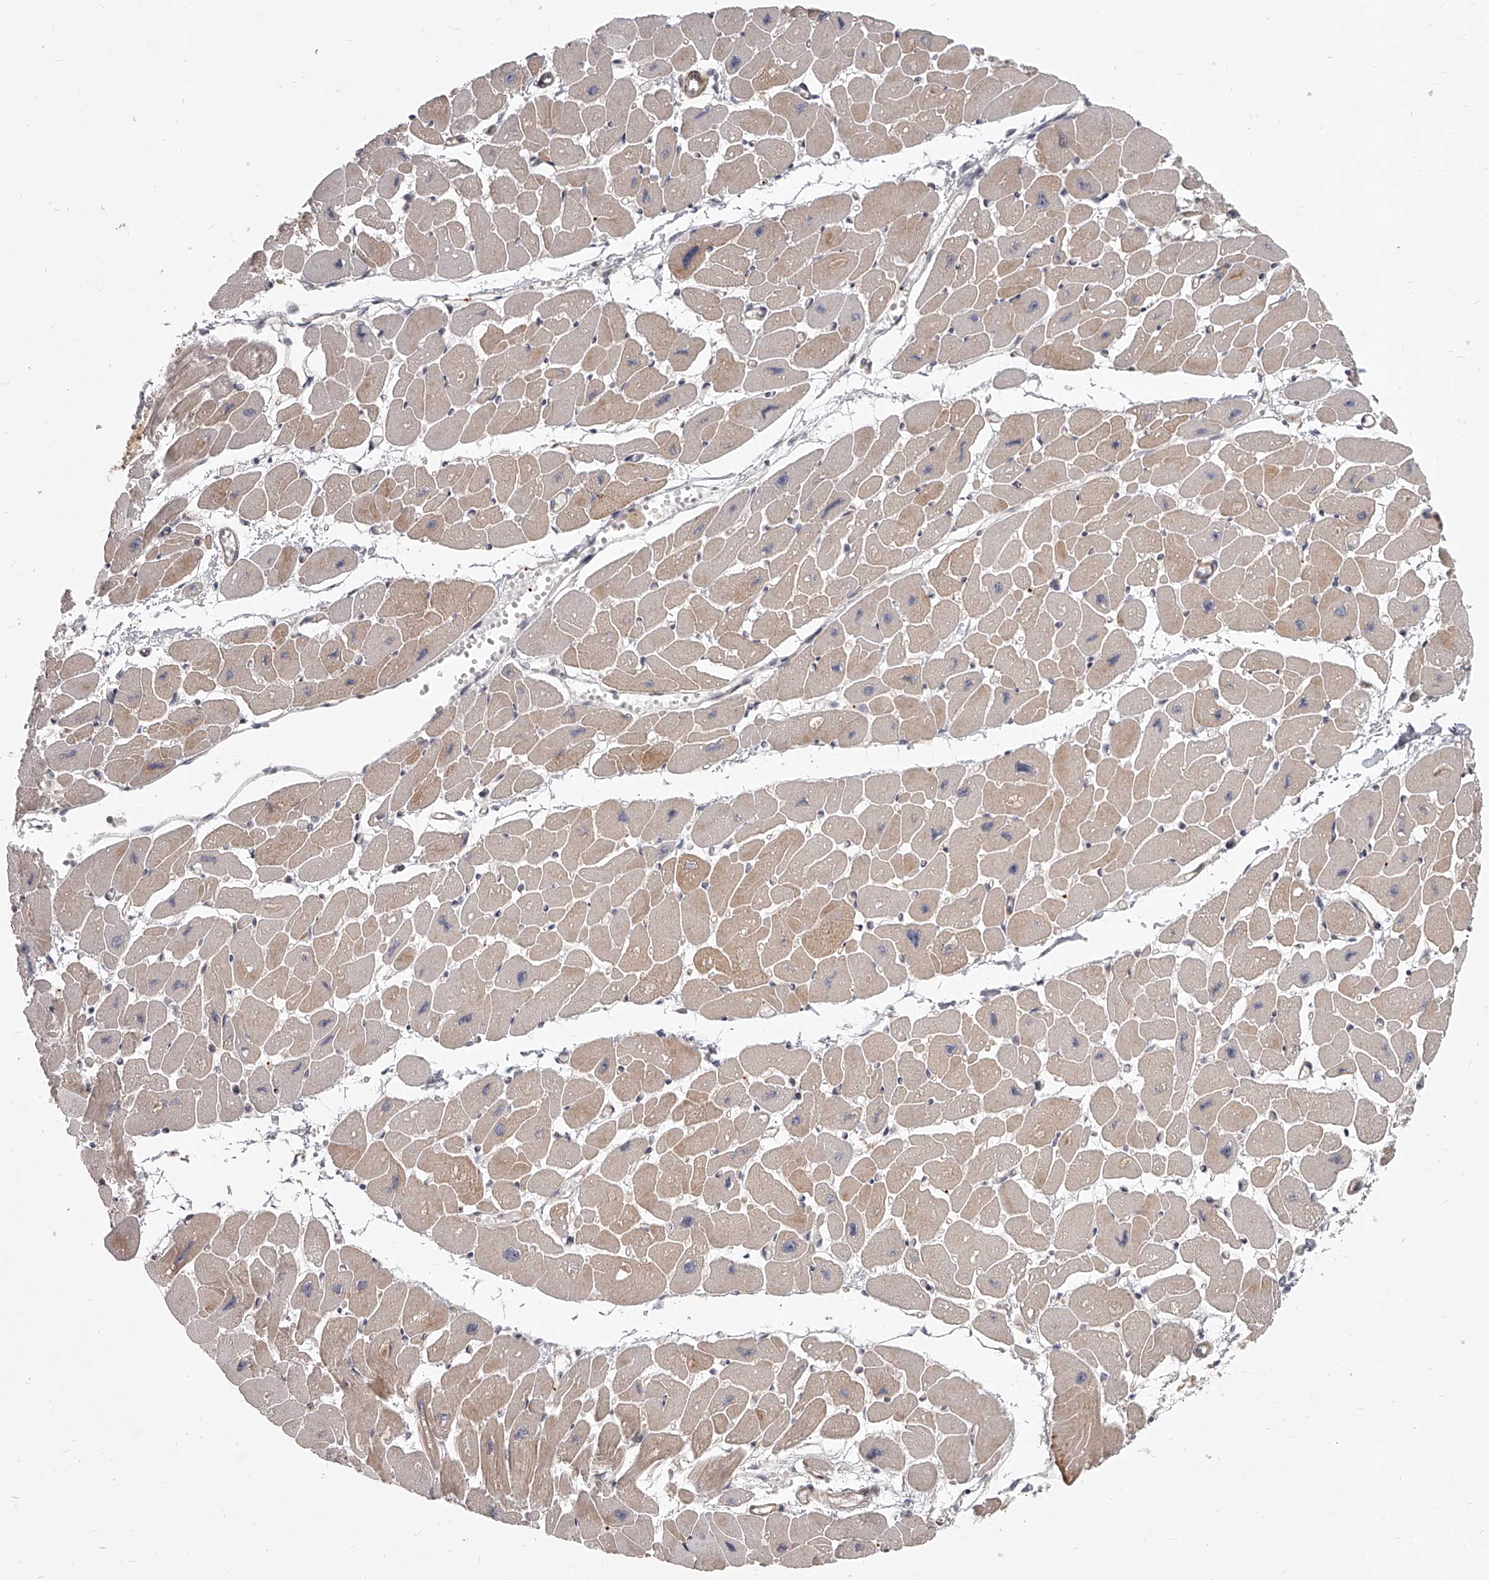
{"staining": {"intensity": "weak", "quantity": ">75%", "location": "cytoplasmic/membranous"}, "tissue": "heart muscle", "cell_type": "Cardiomyocytes", "image_type": "normal", "snomed": [{"axis": "morphology", "description": "Normal tissue, NOS"}, {"axis": "topography", "description": "Heart"}], "caption": "DAB immunohistochemical staining of normal heart muscle demonstrates weak cytoplasmic/membranous protein expression in about >75% of cardiomyocytes.", "gene": "SLC37A1", "patient": {"sex": "female", "age": 54}}